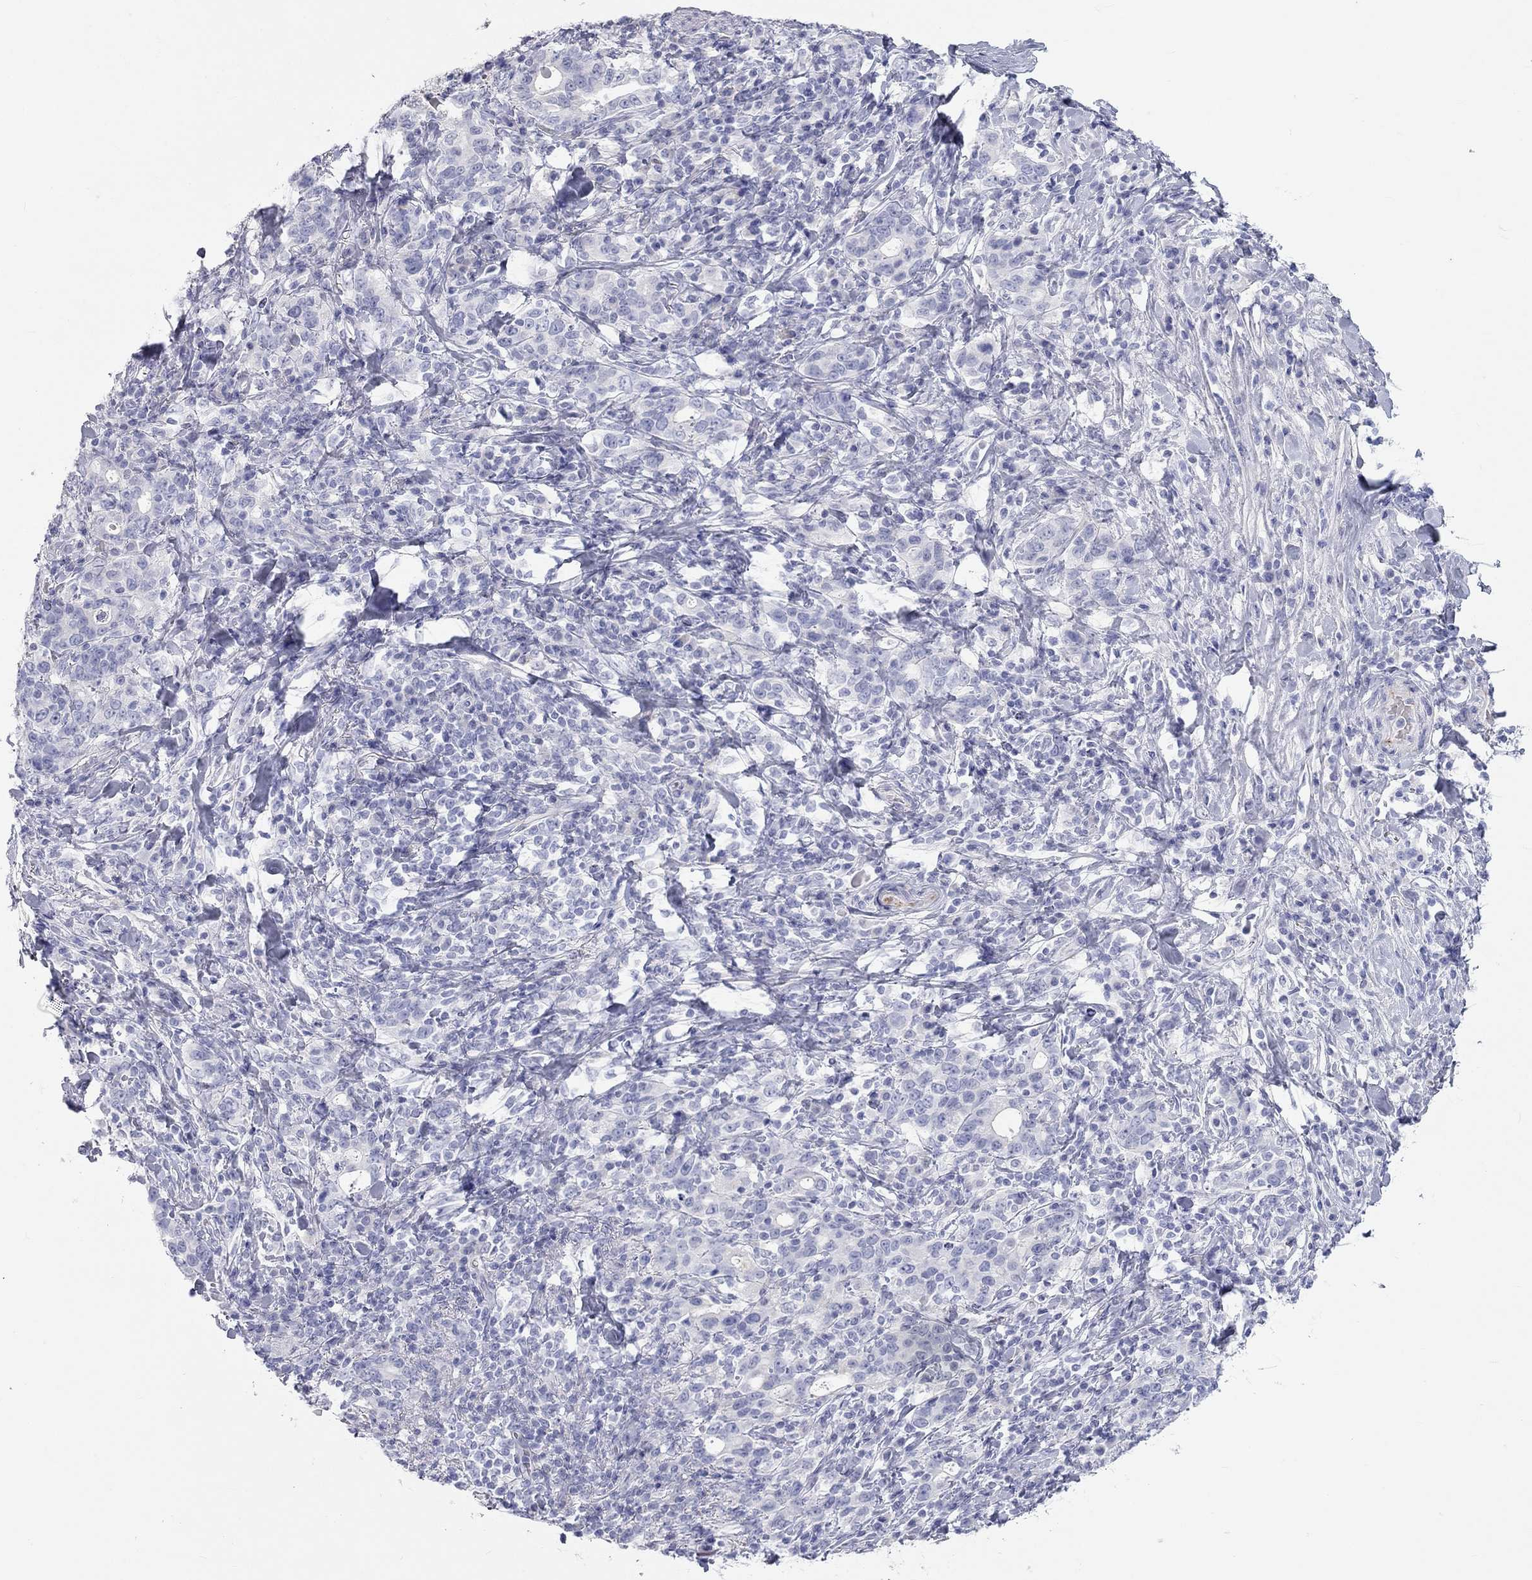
{"staining": {"intensity": "negative", "quantity": "none", "location": "none"}, "tissue": "stomach cancer", "cell_type": "Tumor cells", "image_type": "cancer", "snomed": [{"axis": "morphology", "description": "Adenocarcinoma, NOS"}, {"axis": "topography", "description": "Stomach"}], "caption": "Stomach cancer (adenocarcinoma) was stained to show a protein in brown. There is no significant positivity in tumor cells.", "gene": "PCDHGC5", "patient": {"sex": "male", "age": 79}}